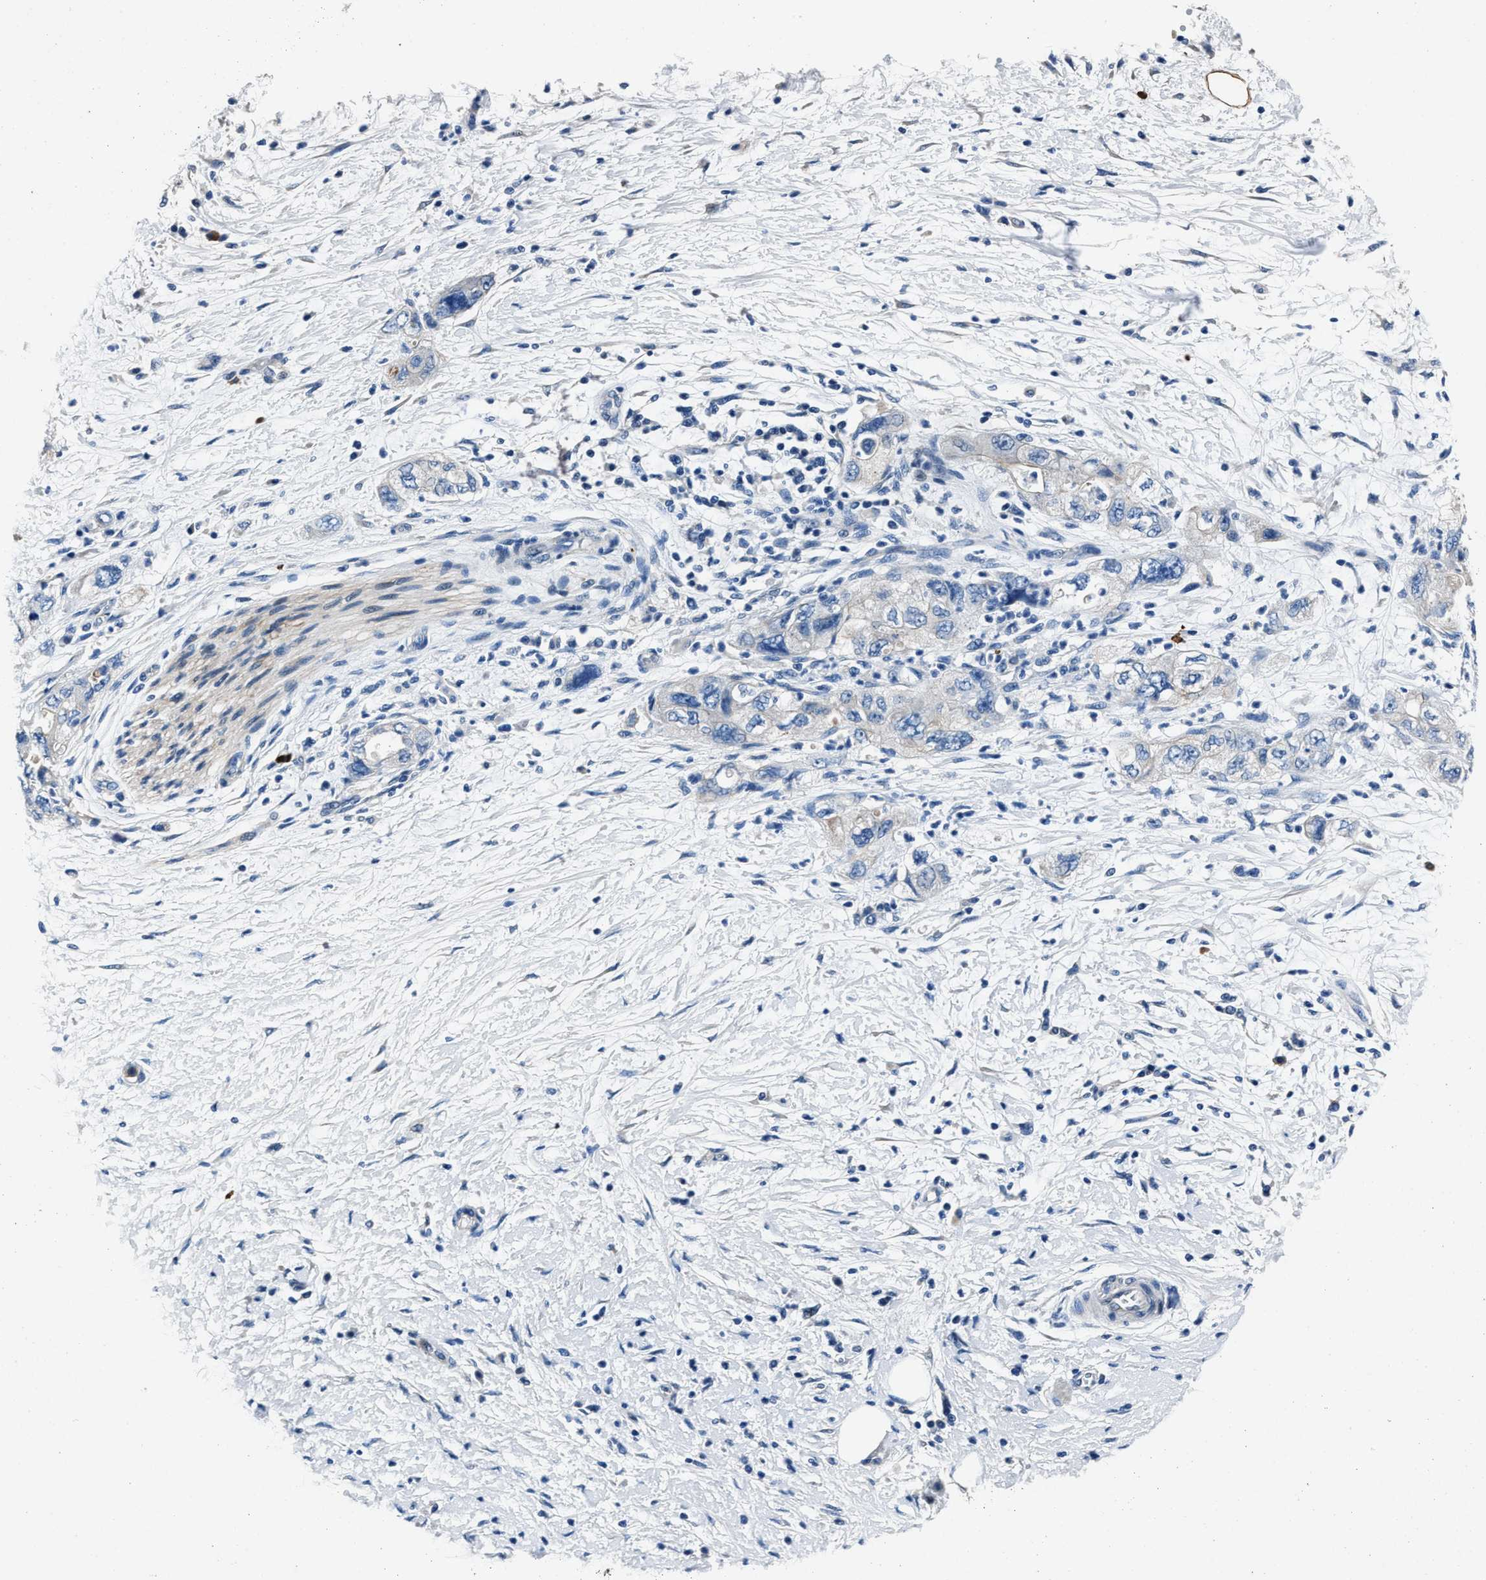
{"staining": {"intensity": "negative", "quantity": "none", "location": "none"}, "tissue": "pancreatic cancer", "cell_type": "Tumor cells", "image_type": "cancer", "snomed": [{"axis": "morphology", "description": "Adenocarcinoma, NOS"}, {"axis": "topography", "description": "Pancreas"}], "caption": "Pancreatic cancer (adenocarcinoma) was stained to show a protein in brown. There is no significant positivity in tumor cells.", "gene": "NACAD", "patient": {"sex": "female", "age": 73}}